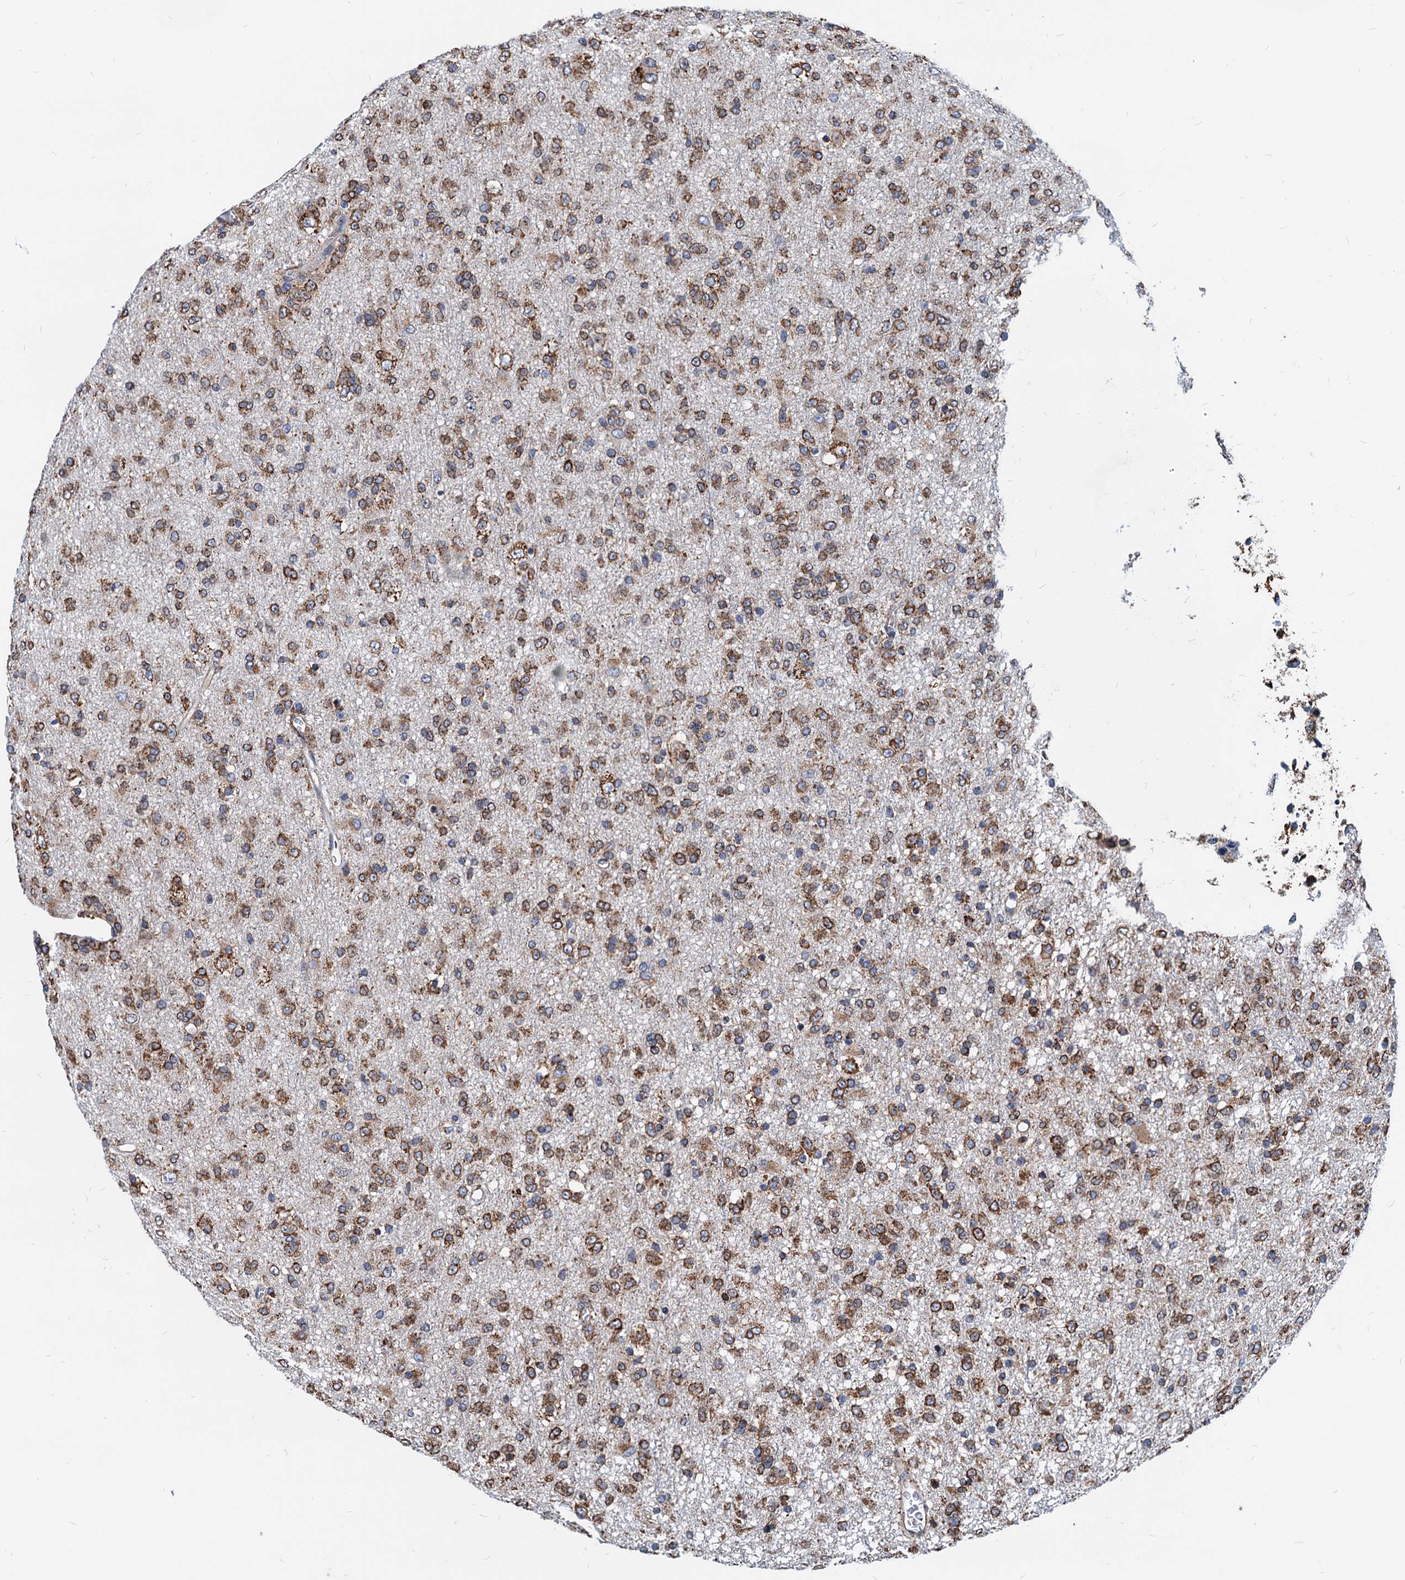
{"staining": {"intensity": "moderate", "quantity": ">75%", "location": "cytoplasmic/membranous"}, "tissue": "glioma", "cell_type": "Tumor cells", "image_type": "cancer", "snomed": [{"axis": "morphology", "description": "Glioma, malignant, Low grade"}, {"axis": "topography", "description": "Brain"}], "caption": "Brown immunohistochemical staining in low-grade glioma (malignant) displays moderate cytoplasmic/membranous staining in about >75% of tumor cells. (DAB (3,3'-diaminobenzidine) = brown stain, brightfield microscopy at high magnification).", "gene": "HSPA5", "patient": {"sex": "male", "age": 65}}